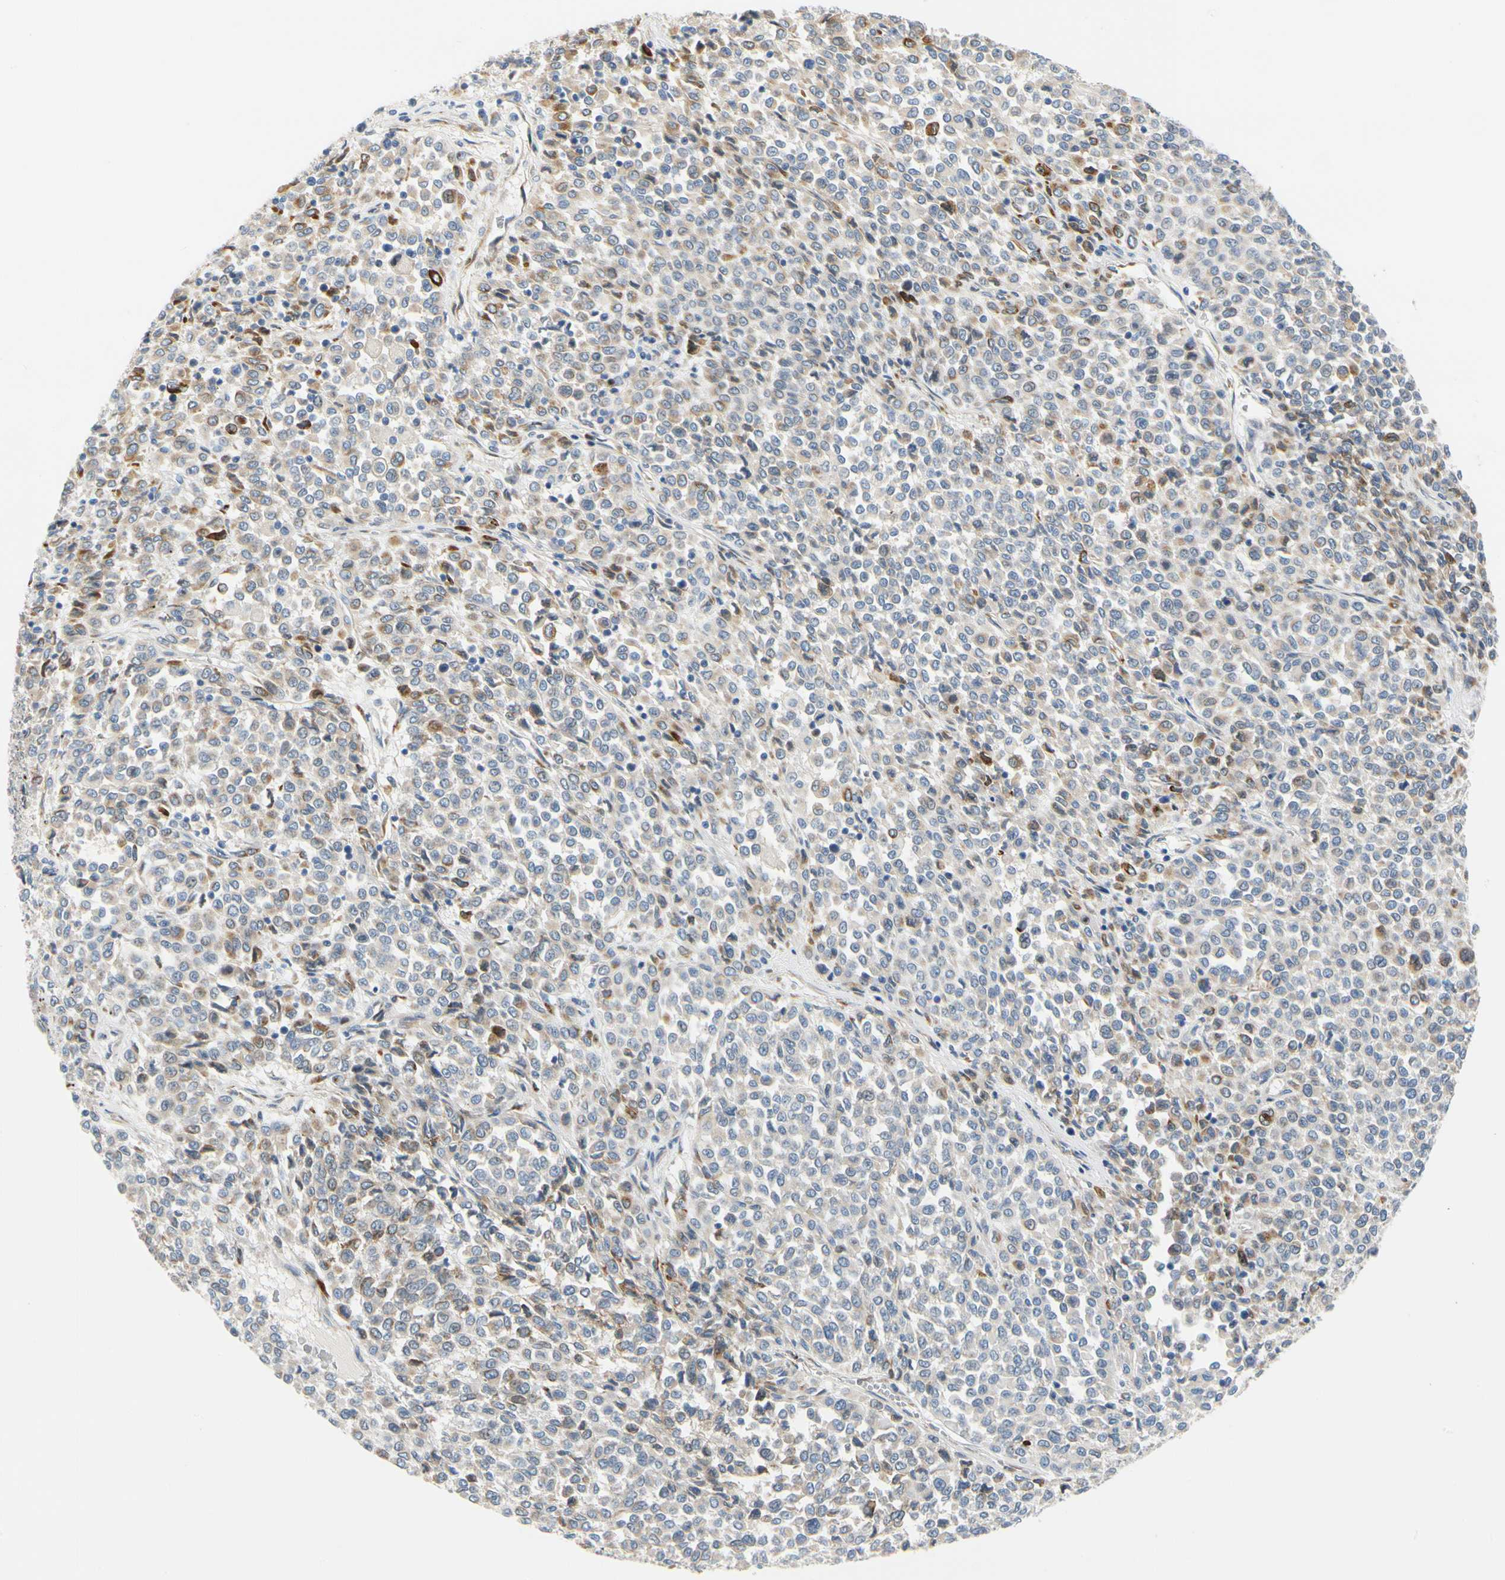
{"staining": {"intensity": "moderate", "quantity": "<25%", "location": "cytoplasmic/membranous"}, "tissue": "melanoma", "cell_type": "Tumor cells", "image_type": "cancer", "snomed": [{"axis": "morphology", "description": "Malignant melanoma, Metastatic site"}, {"axis": "topography", "description": "Pancreas"}], "caption": "Protein analysis of malignant melanoma (metastatic site) tissue reveals moderate cytoplasmic/membranous expression in approximately <25% of tumor cells. Nuclei are stained in blue.", "gene": "ZNF236", "patient": {"sex": "female", "age": 30}}